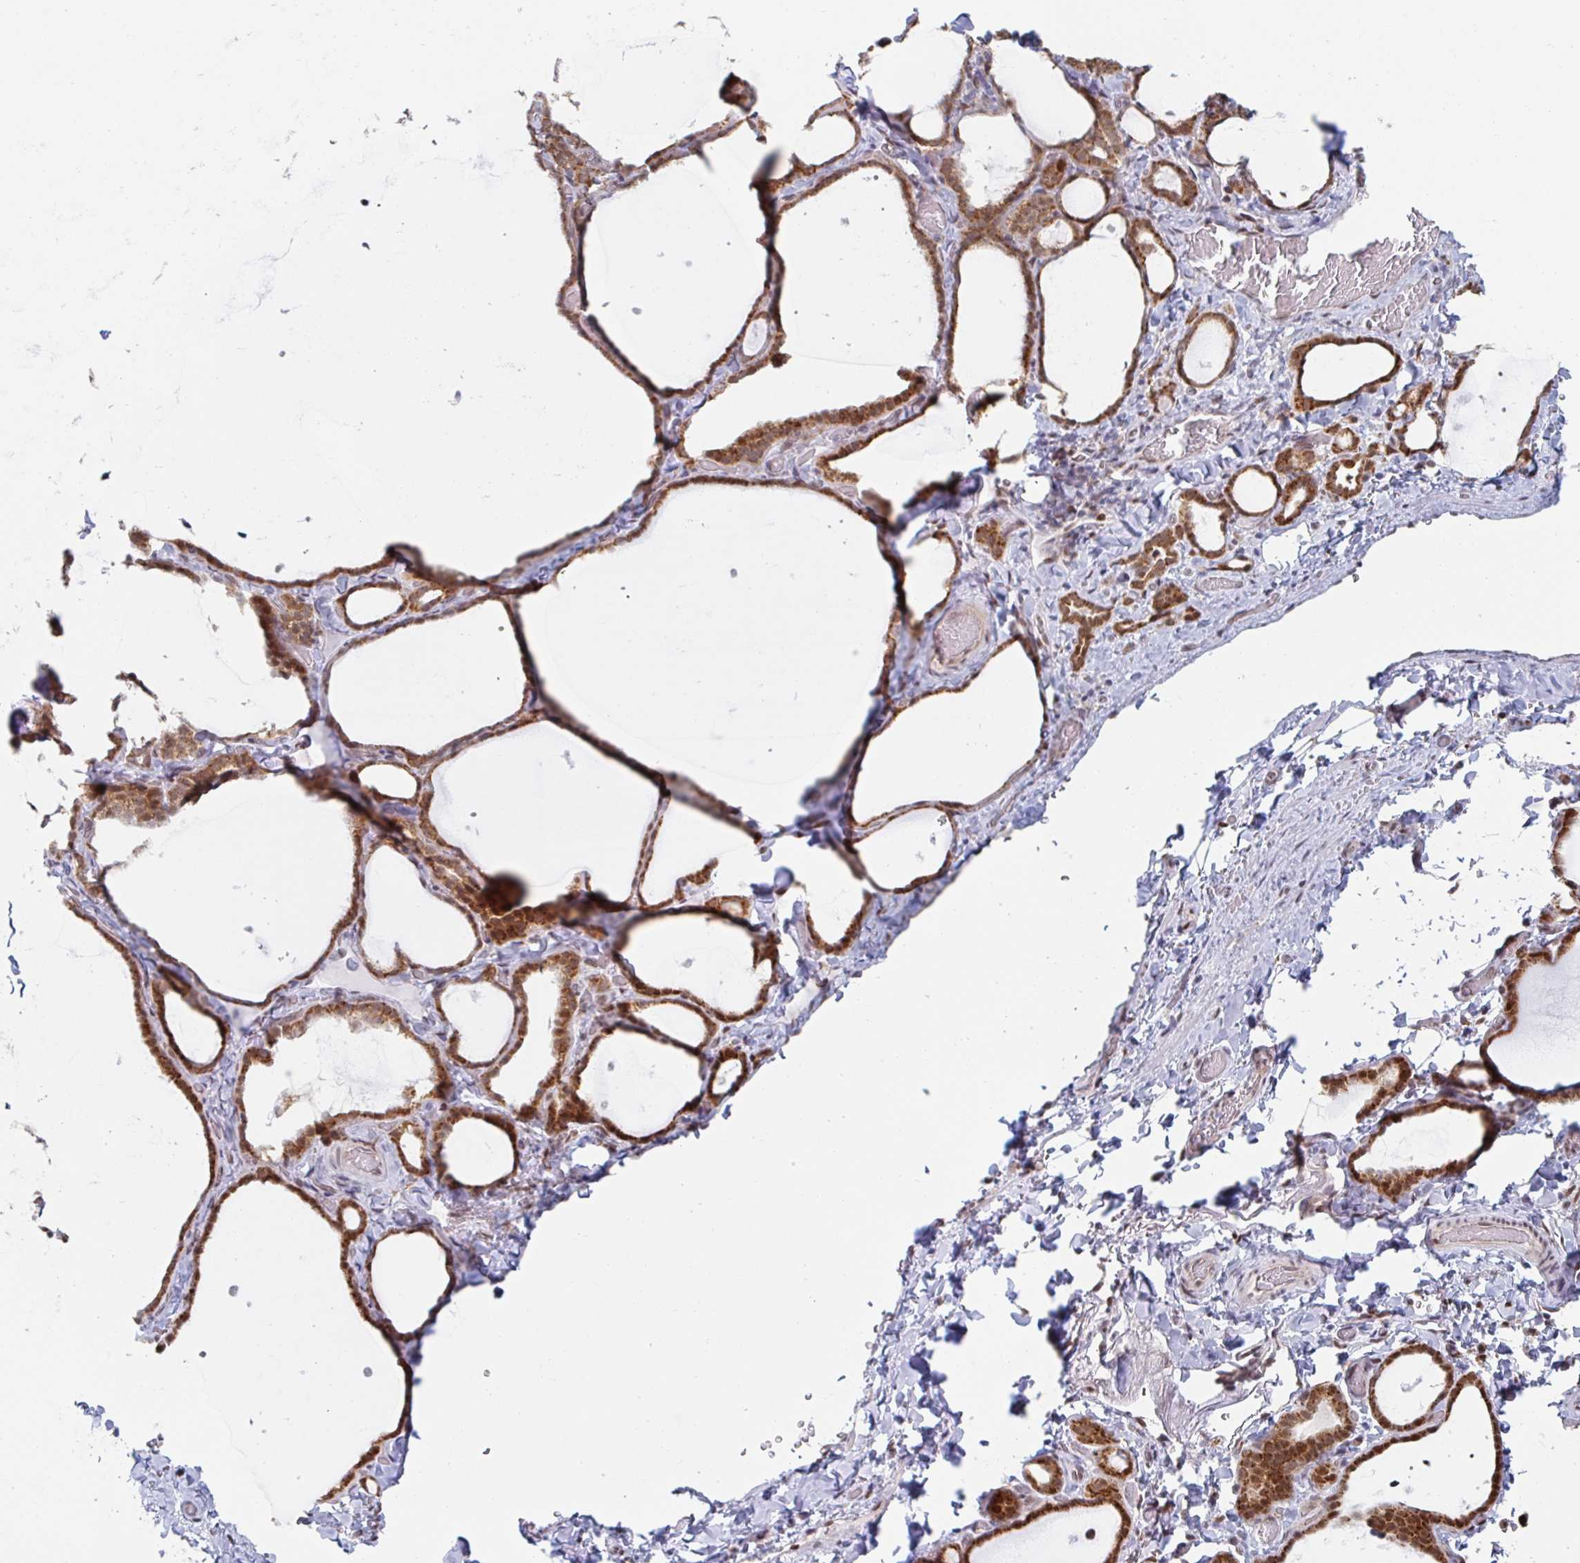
{"staining": {"intensity": "moderate", "quantity": ">75%", "location": "cytoplasmic/membranous"}, "tissue": "thyroid gland", "cell_type": "Glandular cells", "image_type": "normal", "snomed": [{"axis": "morphology", "description": "Normal tissue, NOS"}, {"axis": "topography", "description": "Thyroid gland"}], "caption": "High-magnification brightfield microscopy of unremarkable thyroid gland stained with DAB (3,3'-diaminobenzidine) (brown) and counterstained with hematoxylin (blue). glandular cells exhibit moderate cytoplasmic/membranous positivity is present in about>75% of cells. (DAB (3,3'-diaminobenzidine) = brown stain, brightfield microscopy at high magnification).", "gene": "TRAPPC10", "patient": {"sex": "female", "age": 22}}